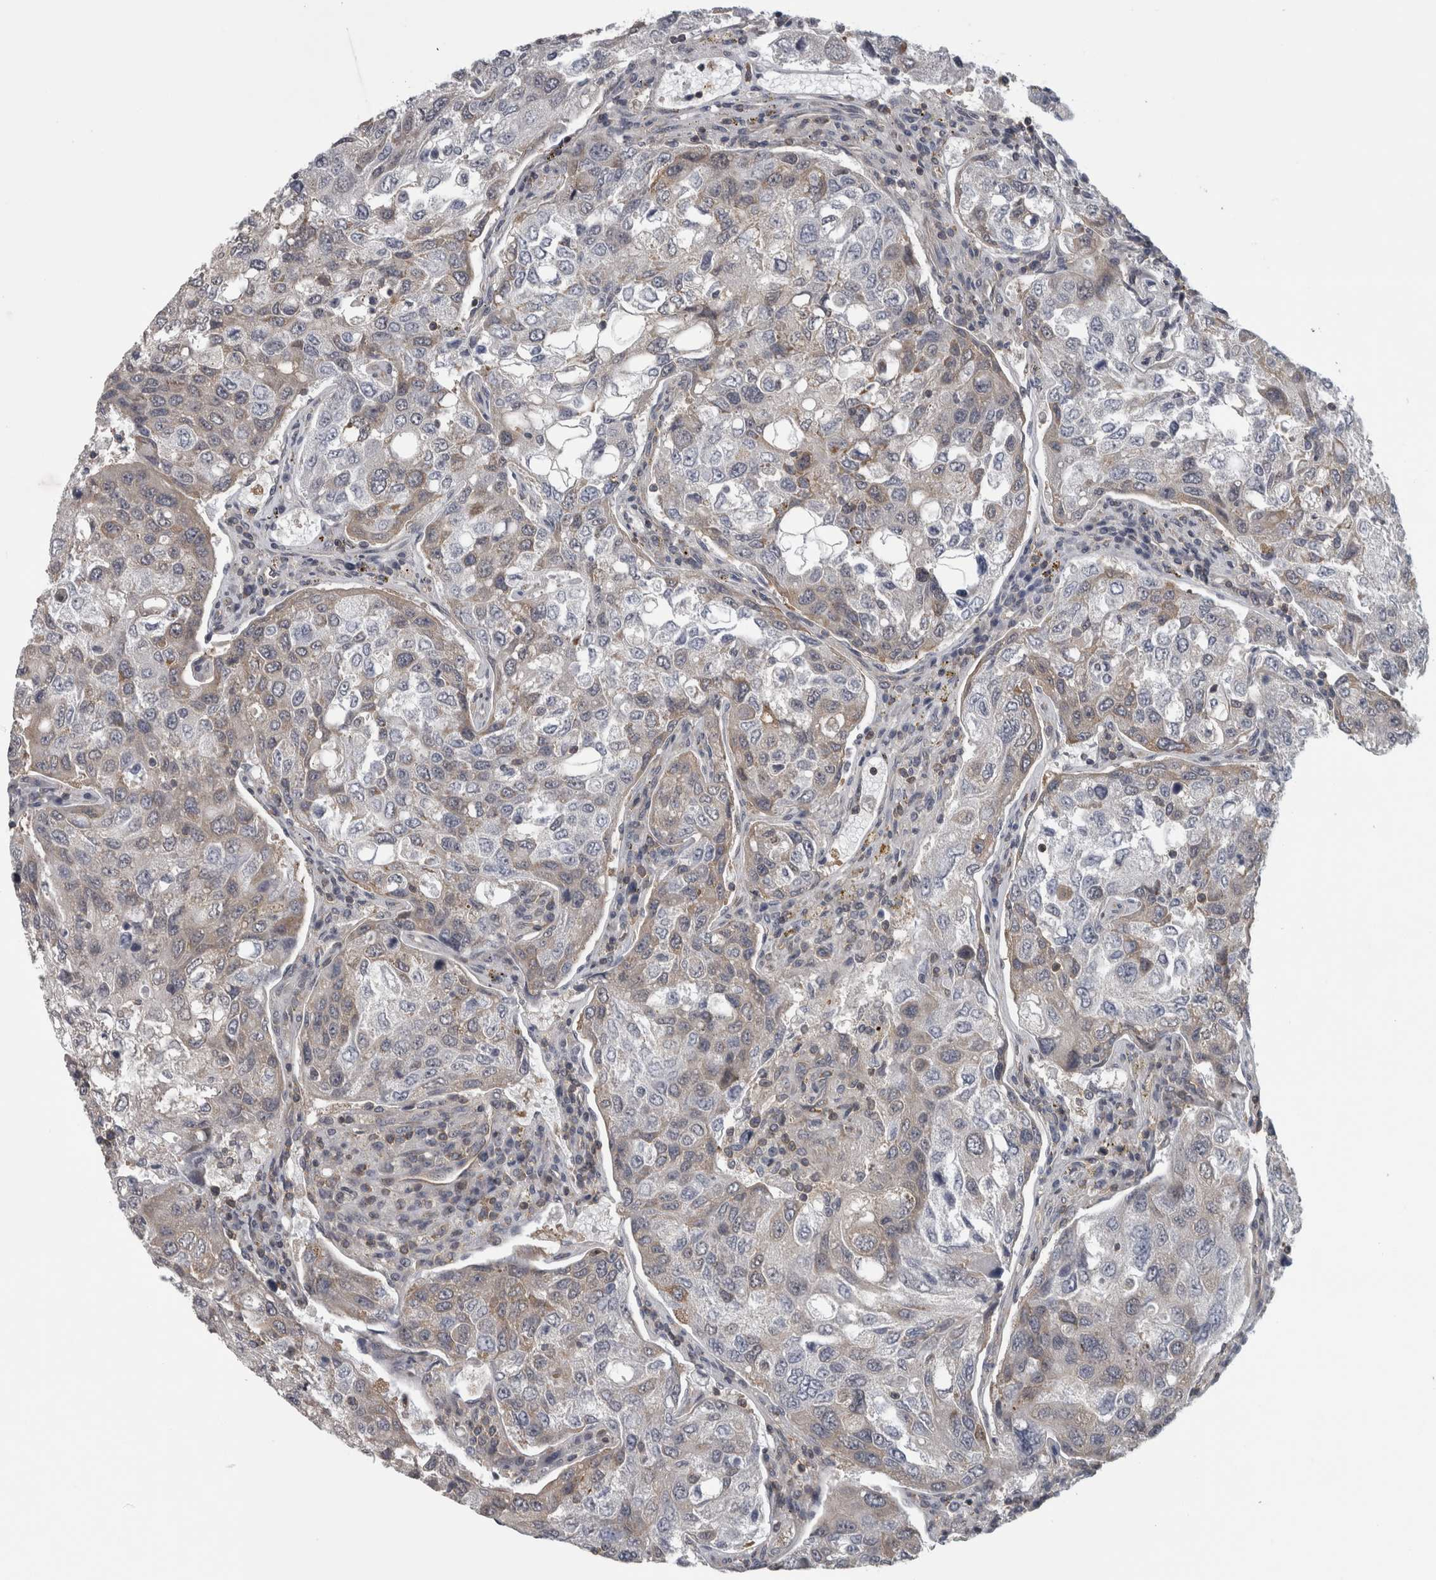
{"staining": {"intensity": "weak", "quantity": "<25%", "location": "cytoplasmic/membranous"}, "tissue": "urothelial cancer", "cell_type": "Tumor cells", "image_type": "cancer", "snomed": [{"axis": "morphology", "description": "Urothelial carcinoma, High grade"}, {"axis": "topography", "description": "Lymph node"}, {"axis": "topography", "description": "Urinary bladder"}], "caption": "Immunohistochemistry (IHC) of human urothelial cancer shows no expression in tumor cells.", "gene": "ATXN2", "patient": {"sex": "male", "age": 51}}